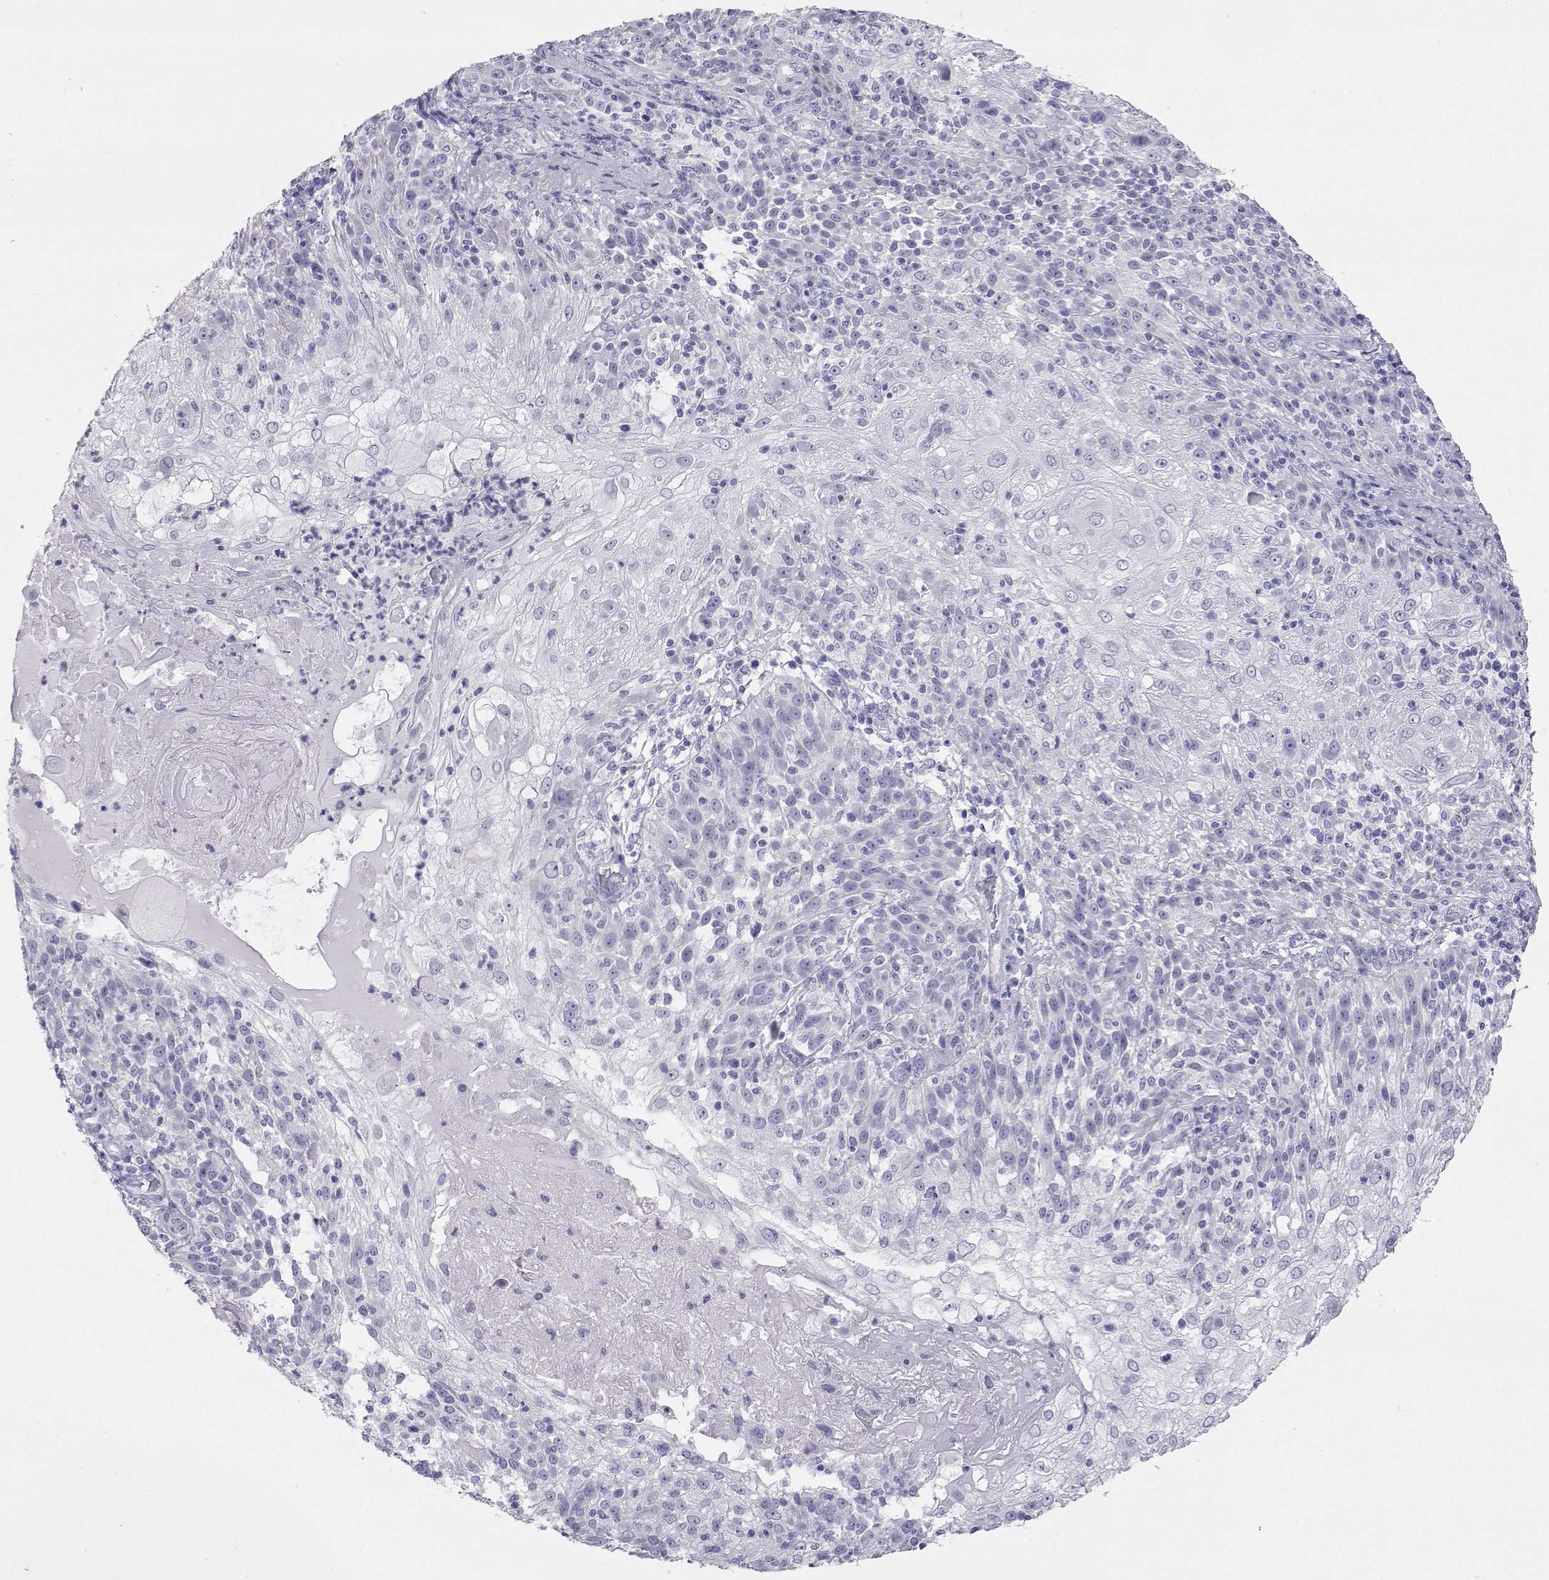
{"staining": {"intensity": "negative", "quantity": "none", "location": "none"}, "tissue": "skin cancer", "cell_type": "Tumor cells", "image_type": "cancer", "snomed": [{"axis": "morphology", "description": "Normal tissue, NOS"}, {"axis": "morphology", "description": "Squamous cell carcinoma, NOS"}, {"axis": "topography", "description": "Skin"}], "caption": "Immunohistochemistry photomicrograph of human squamous cell carcinoma (skin) stained for a protein (brown), which reveals no expression in tumor cells.", "gene": "PLIN4", "patient": {"sex": "female", "age": 83}}